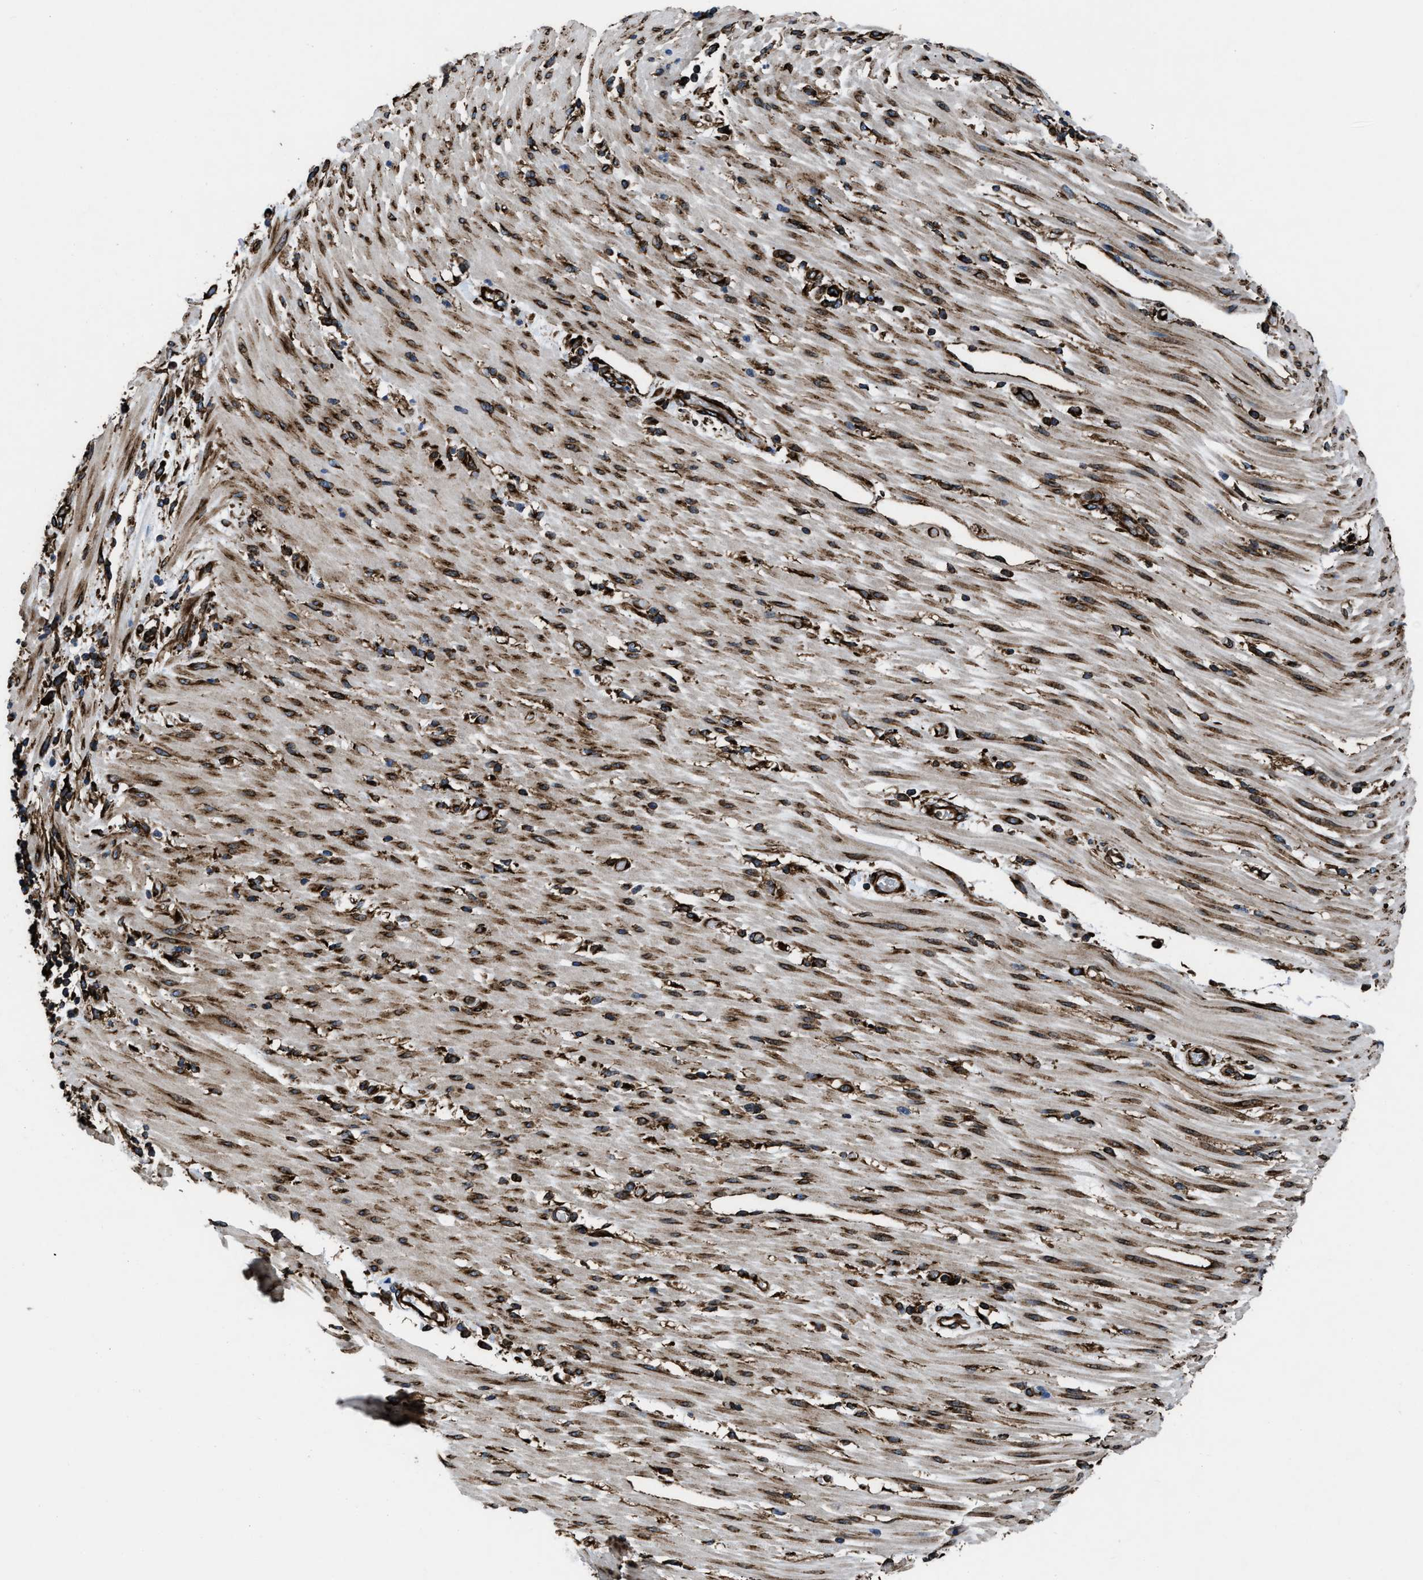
{"staining": {"intensity": "strong", "quantity": ">75%", "location": "cytoplasmic/membranous"}, "tissue": "pancreatic cancer", "cell_type": "Tumor cells", "image_type": "cancer", "snomed": [{"axis": "morphology", "description": "Adenocarcinoma, NOS"}, {"axis": "topography", "description": "Pancreas"}], "caption": "DAB immunohistochemical staining of human pancreatic cancer (adenocarcinoma) reveals strong cytoplasmic/membranous protein positivity in about >75% of tumor cells.", "gene": "CAPRIN1", "patient": {"sex": "female", "age": 71}}